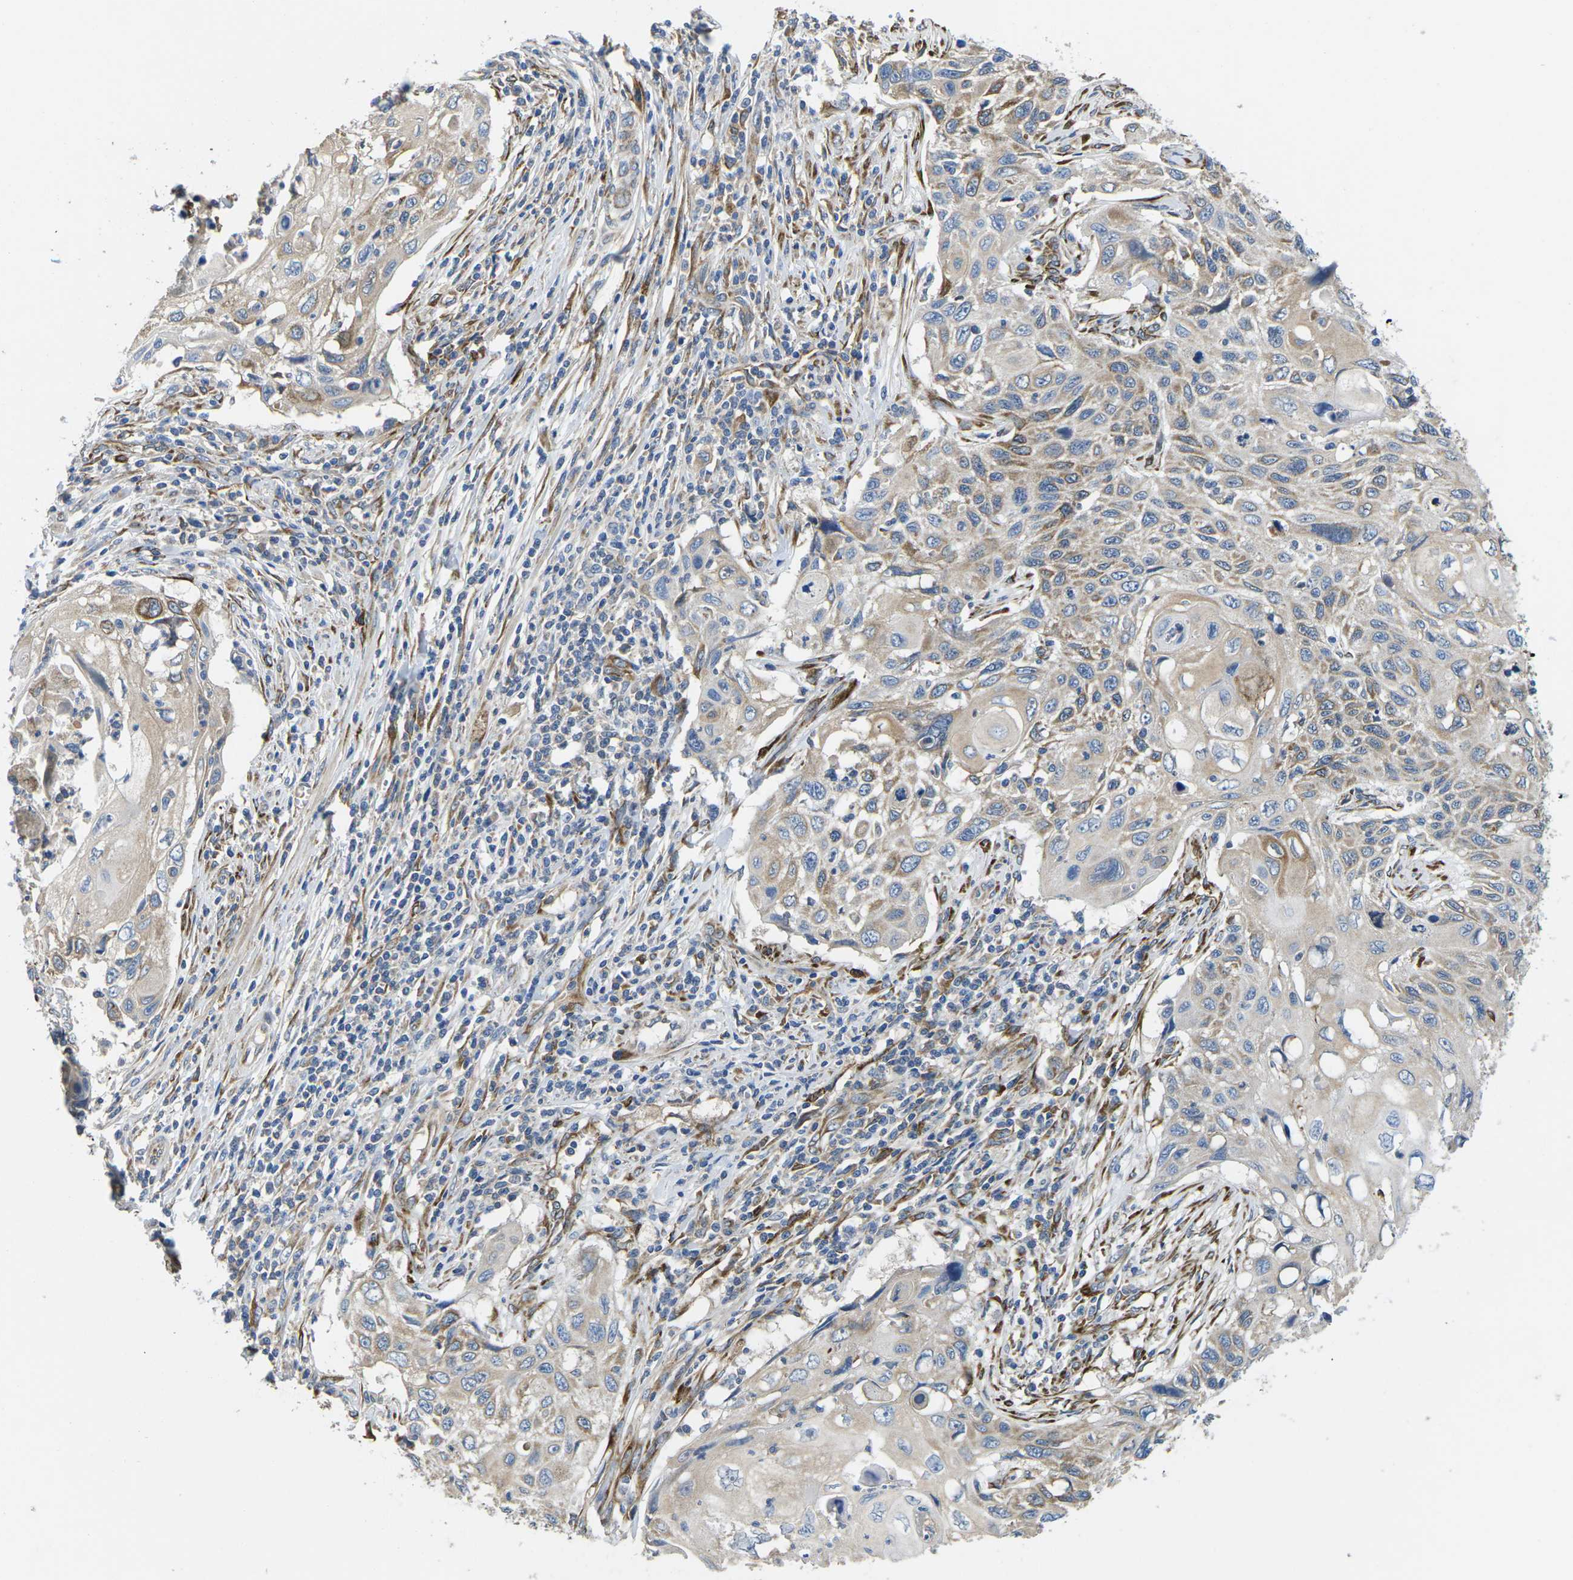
{"staining": {"intensity": "moderate", "quantity": "<25%", "location": "cytoplasmic/membranous"}, "tissue": "cervical cancer", "cell_type": "Tumor cells", "image_type": "cancer", "snomed": [{"axis": "morphology", "description": "Squamous cell carcinoma, NOS"}, {"axis": "topography", "description": "Cervix"}], "caption": "Immunohistochemistry photomicrograph of cervical cancer stained for a protein (brown), which demonstrates low levels of moderate cytoplasmic/membranous expression in approximately <25% of tumor cells.", "gene": "PDZD8", "patient": {"sex": "female", "age": 70}}